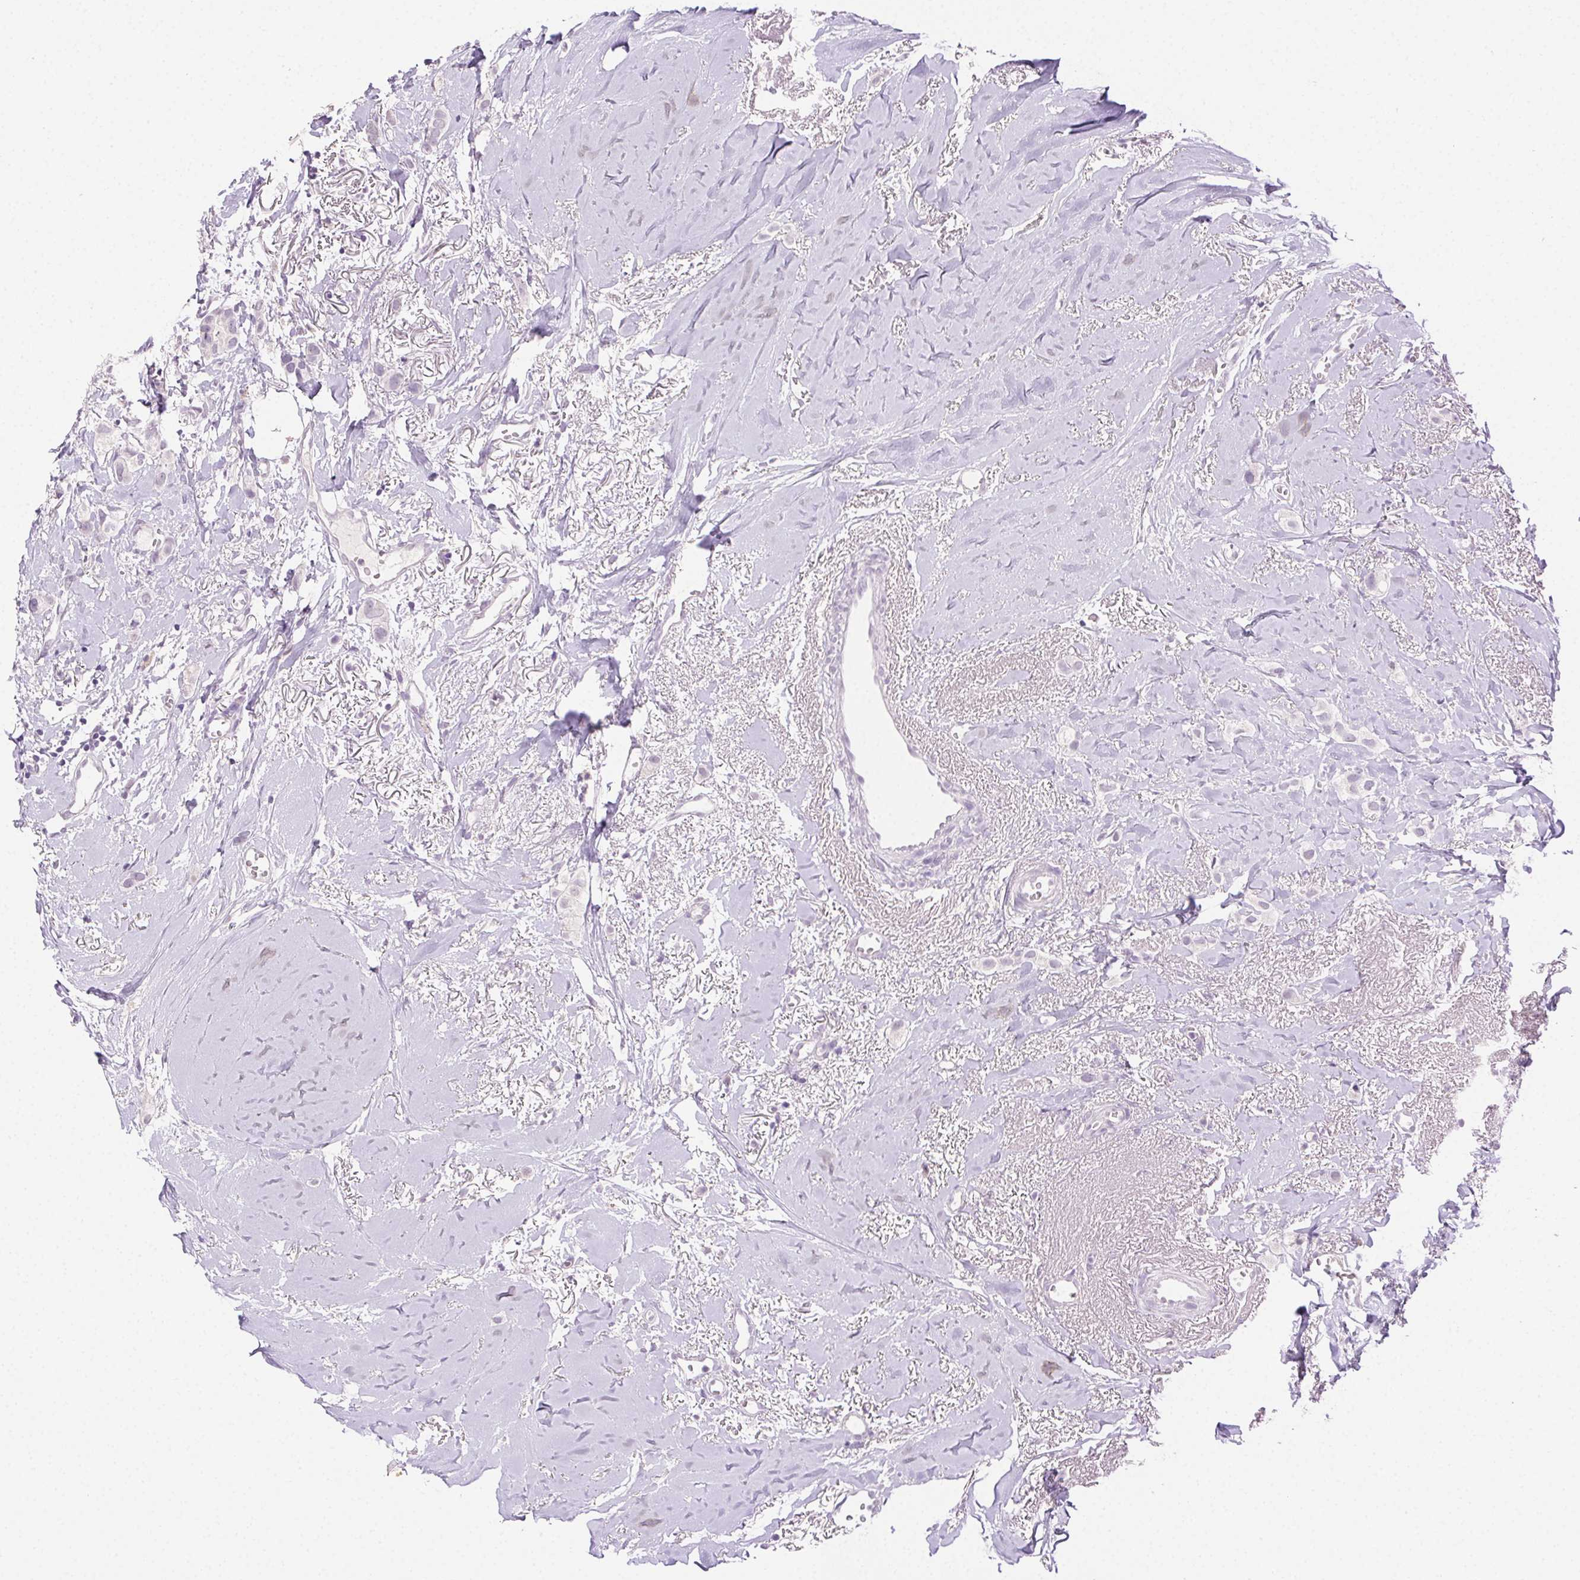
{"staining": {"intensity": "negative", "quantity": "none", "location": "none"}, "tissue": "breast cancer", "cell_type": "Tumor cells", "image_type": "cancer", "snomed": [{"axis": "morphology", "description": "Duct carcinoma"}, {"axis": "topography", "description": "Breast"}], "caption": "Immunohistochemistry image of neoplastic tissue: human breast cancer stained with DAB reveals no significant protein expression in tumor cells.", "gene": "CLDN10", "patient": {"sex": "female", "age": 85}}